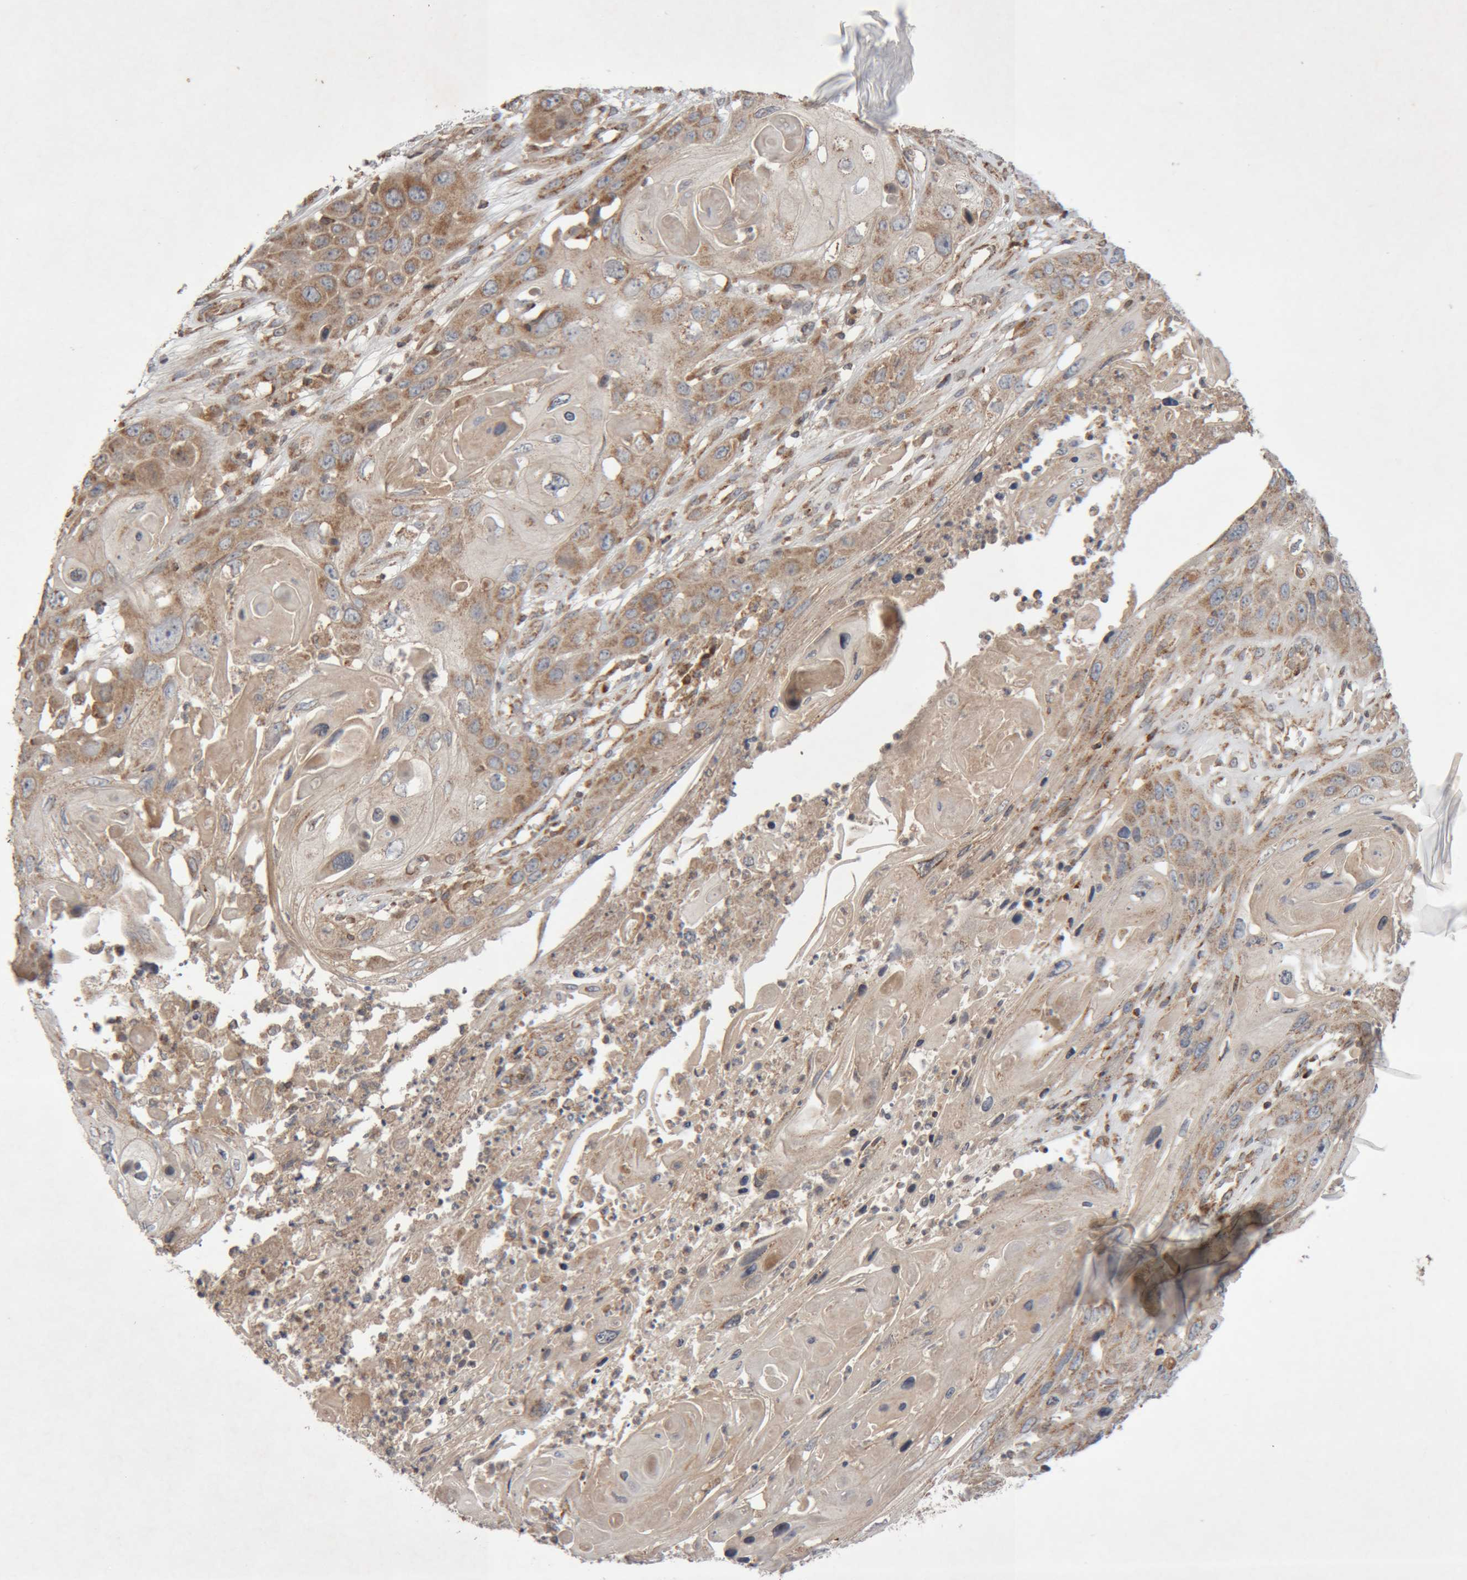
{"staining": {"intensity": "moderate", "quantity": ">75%", "location": "cytoplasmic/membranous"}, "tissue": "skin cancer", "cell_type": "Tumor cells", "image_type": "cancer", "snomed": [{"axis": "morphology", "description": "Squamous cell carcinoma, NOS"}, {"axis": "topography", "description": "Skin"}], "caption": "IHC of human skin squamous cell carcinoma displays medium levels of moderate cytoplasmic/membranous positivity in approximately >75% of tumor cells.", "gene": "KIF21B", "patient": {"sex": "male", "age": 55}}